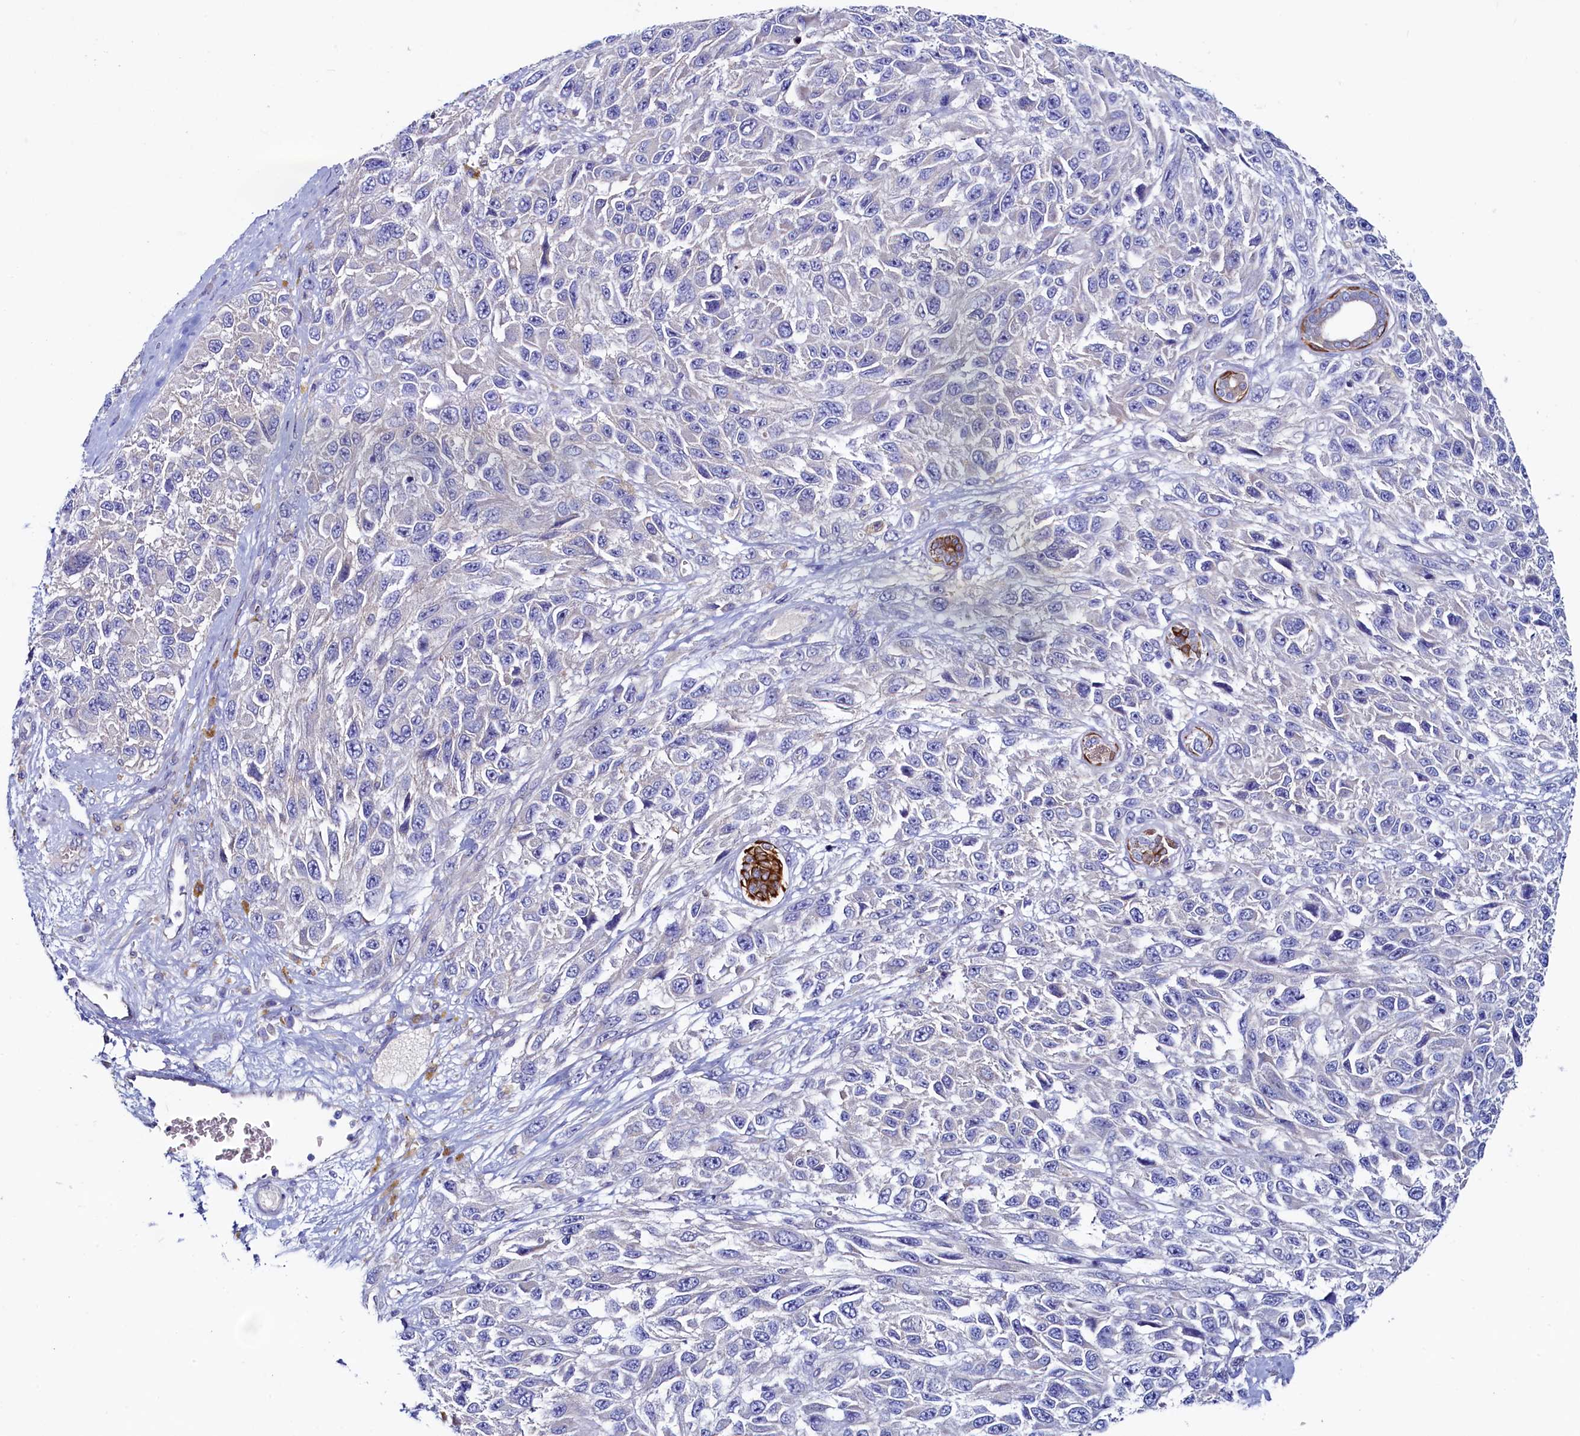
{"staining": {"intensity": "negative", "quantity": "none", "location": "none"}, "tissue": "melanoma", "cell_type": "Tumor cells", "image_type": "cancer", "snomed": [{"axis": "morphology", "description": "Normal tissue, NOS"}, {"axis": "morphology", "description": "Malignant melanoma, NOS"}, {"axis": "topography", "description": "Skin"}], "caption": "Malignant melanoma stained for a protein using immunohistochemistry demonstrates no staining tumor cells.", "gene": "ASTE1", "patient": {"sex": "female", "age": 96}}